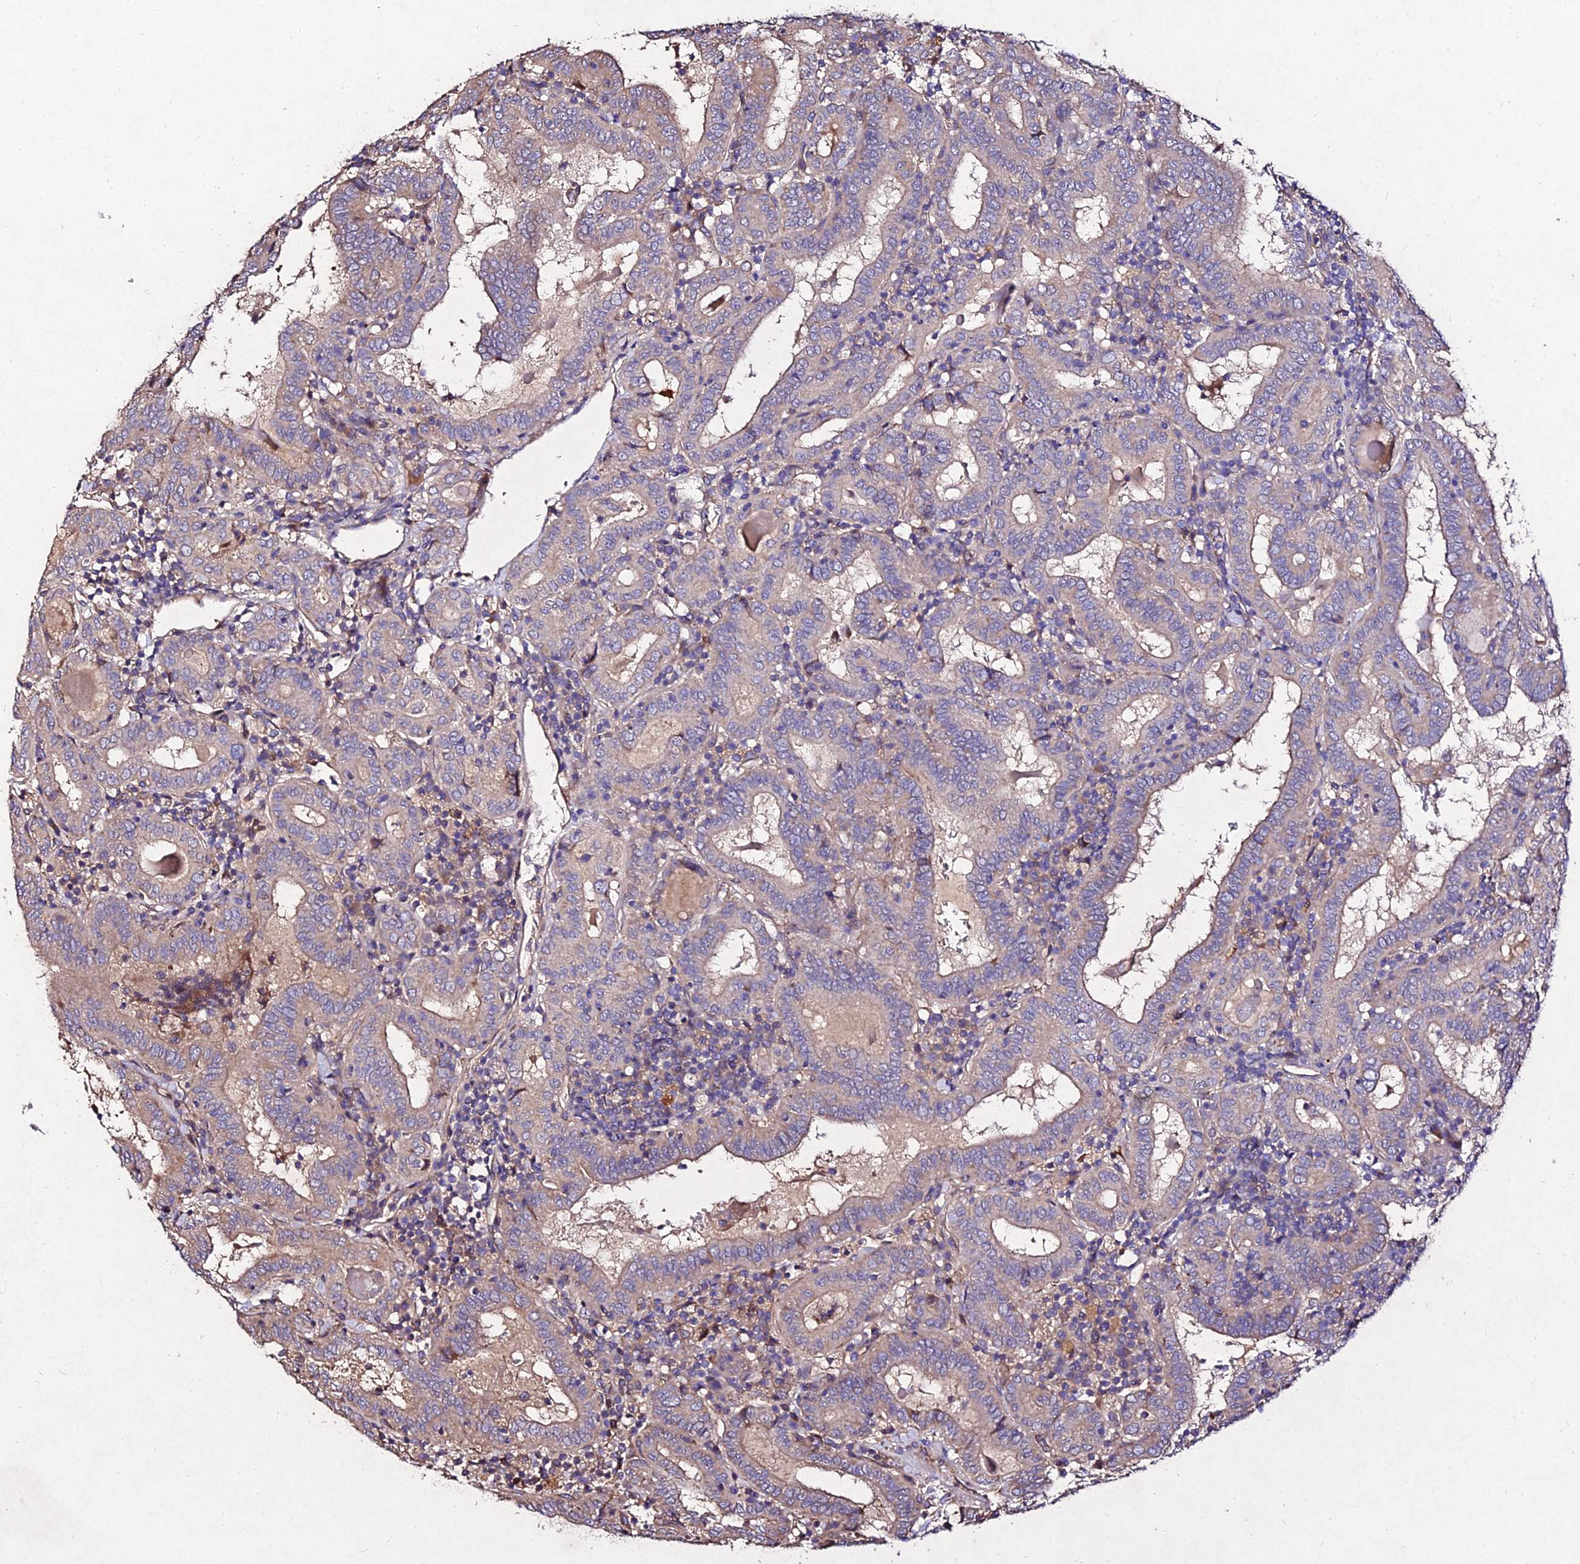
{"staining": {"intensity": "moderate", "quantity": "<25%", "location": "cytoplasmic/membranous"}, "tissue": "thyroid cancer", "cell_type": "Tumor cells", "image_type": "cancer", "snomed": [{"axis": "morphology", "description": "Papillary adenocarcinoma, NOS"}, {"axis": "topography", "description": "Thyroid gland"}], "caption": "Human thyroid cancer stained with a brown dye reveals moderate cytoplasmic/membranous positive positivity in approximately <25% of tumor cells.", "gene": "AP3M2", "patient": {"sex": "female", "age": 72}}